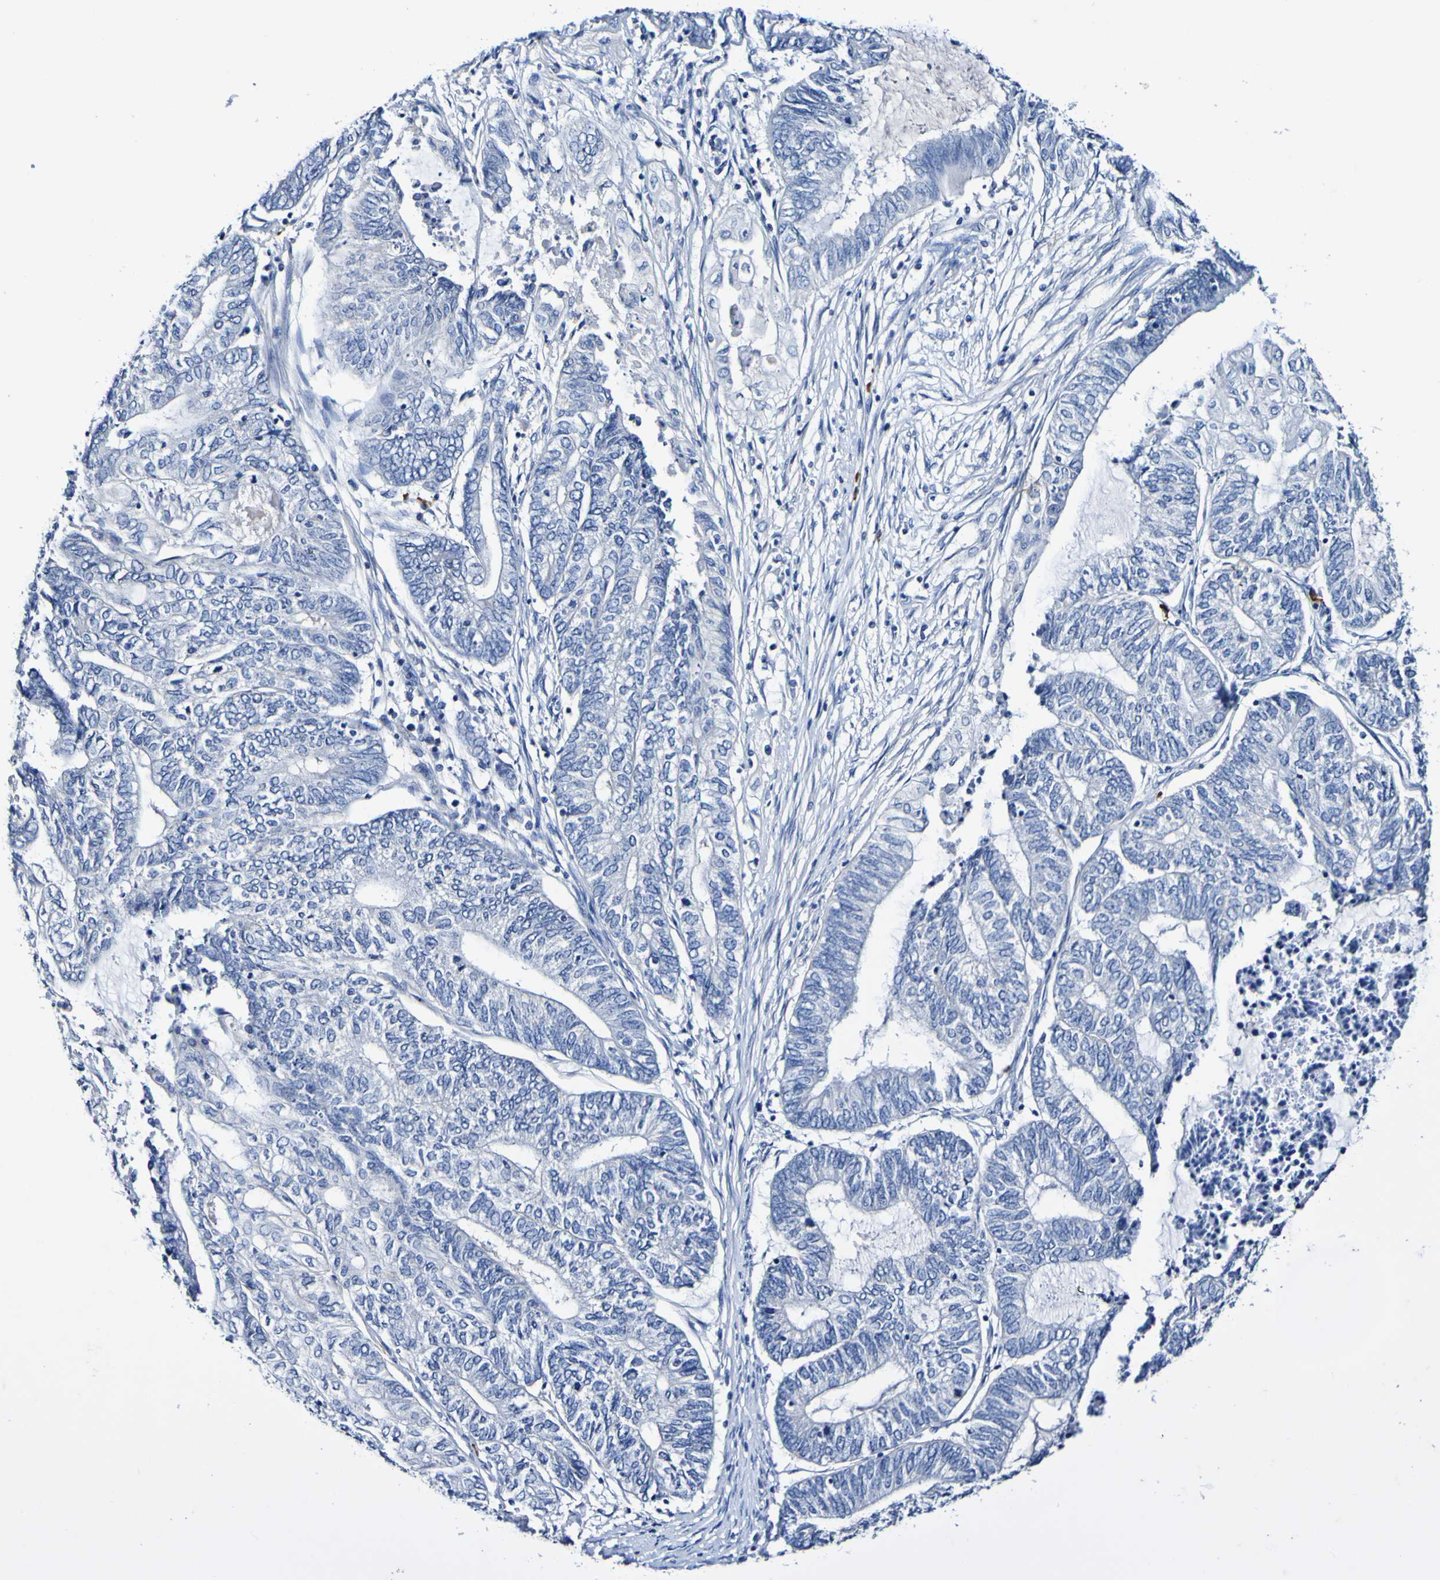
{"staining": {"intensity": "negative", "quantity": "none", "location": "none"}, "tissue": "endometrial cancer", "cell_type": "Tumor cells", "image_type": "cancer", "snomed": [{"axis": "morphology", "description": "Adenocarcinoma, NOS"}, {"axis": "topography", "description": "Uterus"}, {"axis": "topography", "description": "Endometrium"}], "caption": "This is an IHC image of endometrial adenocarcinoma. There is no expression in tumor cells.", "gene": "ACVR1C", "patient": {"sex": "female", "age": 70}}